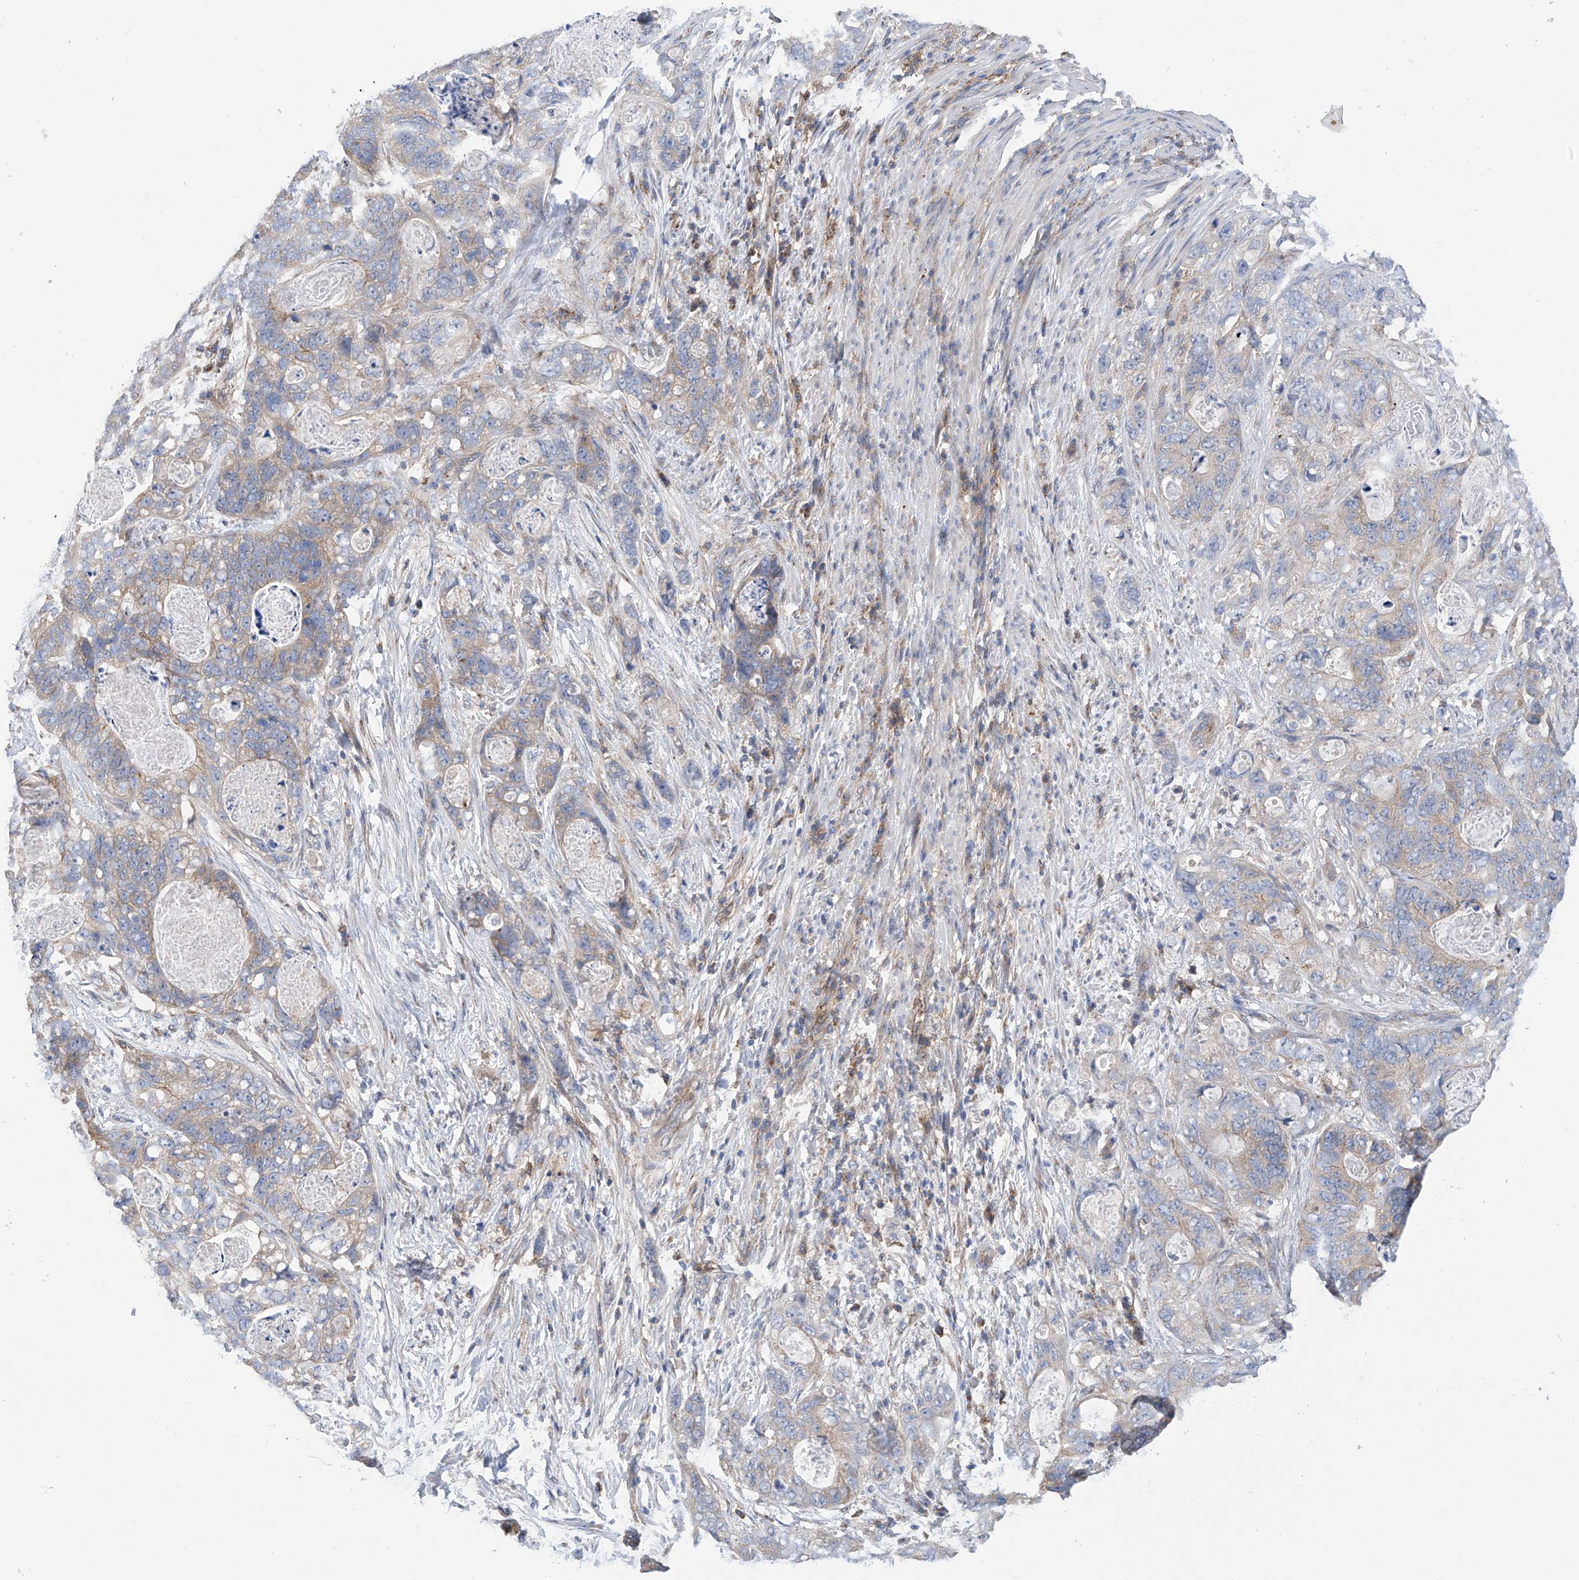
{"staining": {"intensity": "weak", "quantity": "25%-75%", "location": "cytoplasmic/membranous"}, "tissue": "stomach cancer", "cell_type": "Tumor cells", "image_type": "cancer", "snomed": [{"axis": "morphology", "description": "Adenocarcinoma, NOS"}, {"axis": "topography", "description": "Stomach"}], "caption": "Immunohistochemical staining of stomach cancer (adenocarcinoma) displays low levels of weak cytoplasmic/membranous expression in approximately 25%-75% of tumor cells. Nuclei are stained in blue.", "gene": "P2RX7", "patient": {"sex": "female", "age": 89}}